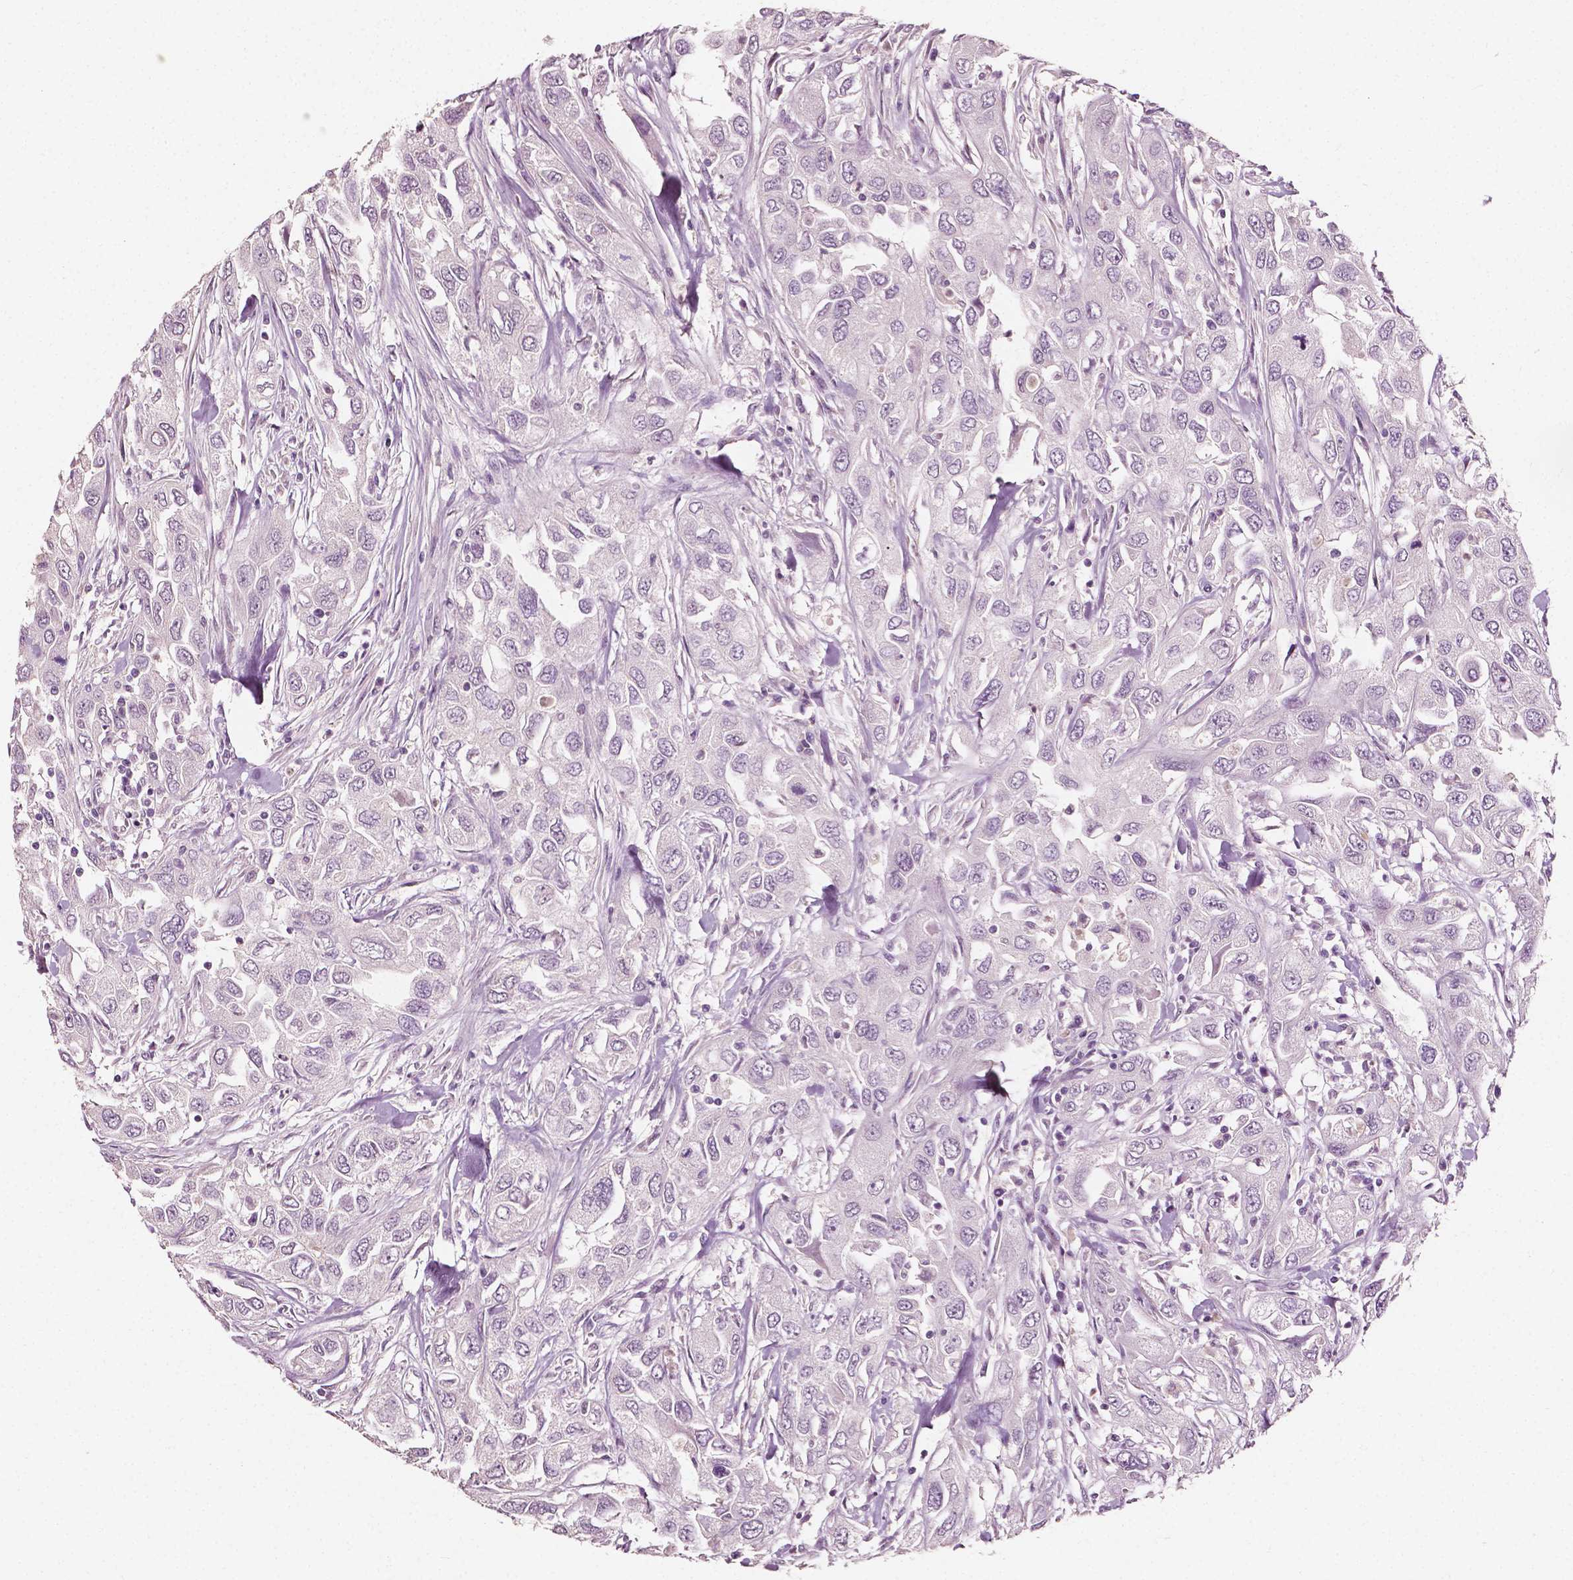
{"staining": {"intensity": "negative", "quantity": "none", "location": "none"}, "tissue": "urothelial cancer", "cell_type": "Tumor cells", "image_type": "cancer", "snomed": [{"axis": "morphology", "description": "Urothelial carcinoma, High grade"}, {"axis": "topography", "description": "Urinary bladder"}], "caption": "This is an immunohistochemistry micrograph of human high-grade urothelial carcinoma. There is no expression in tumor cells.", "gene": "PLA2R1", "patient": {"sex": "male", "age": 76}}